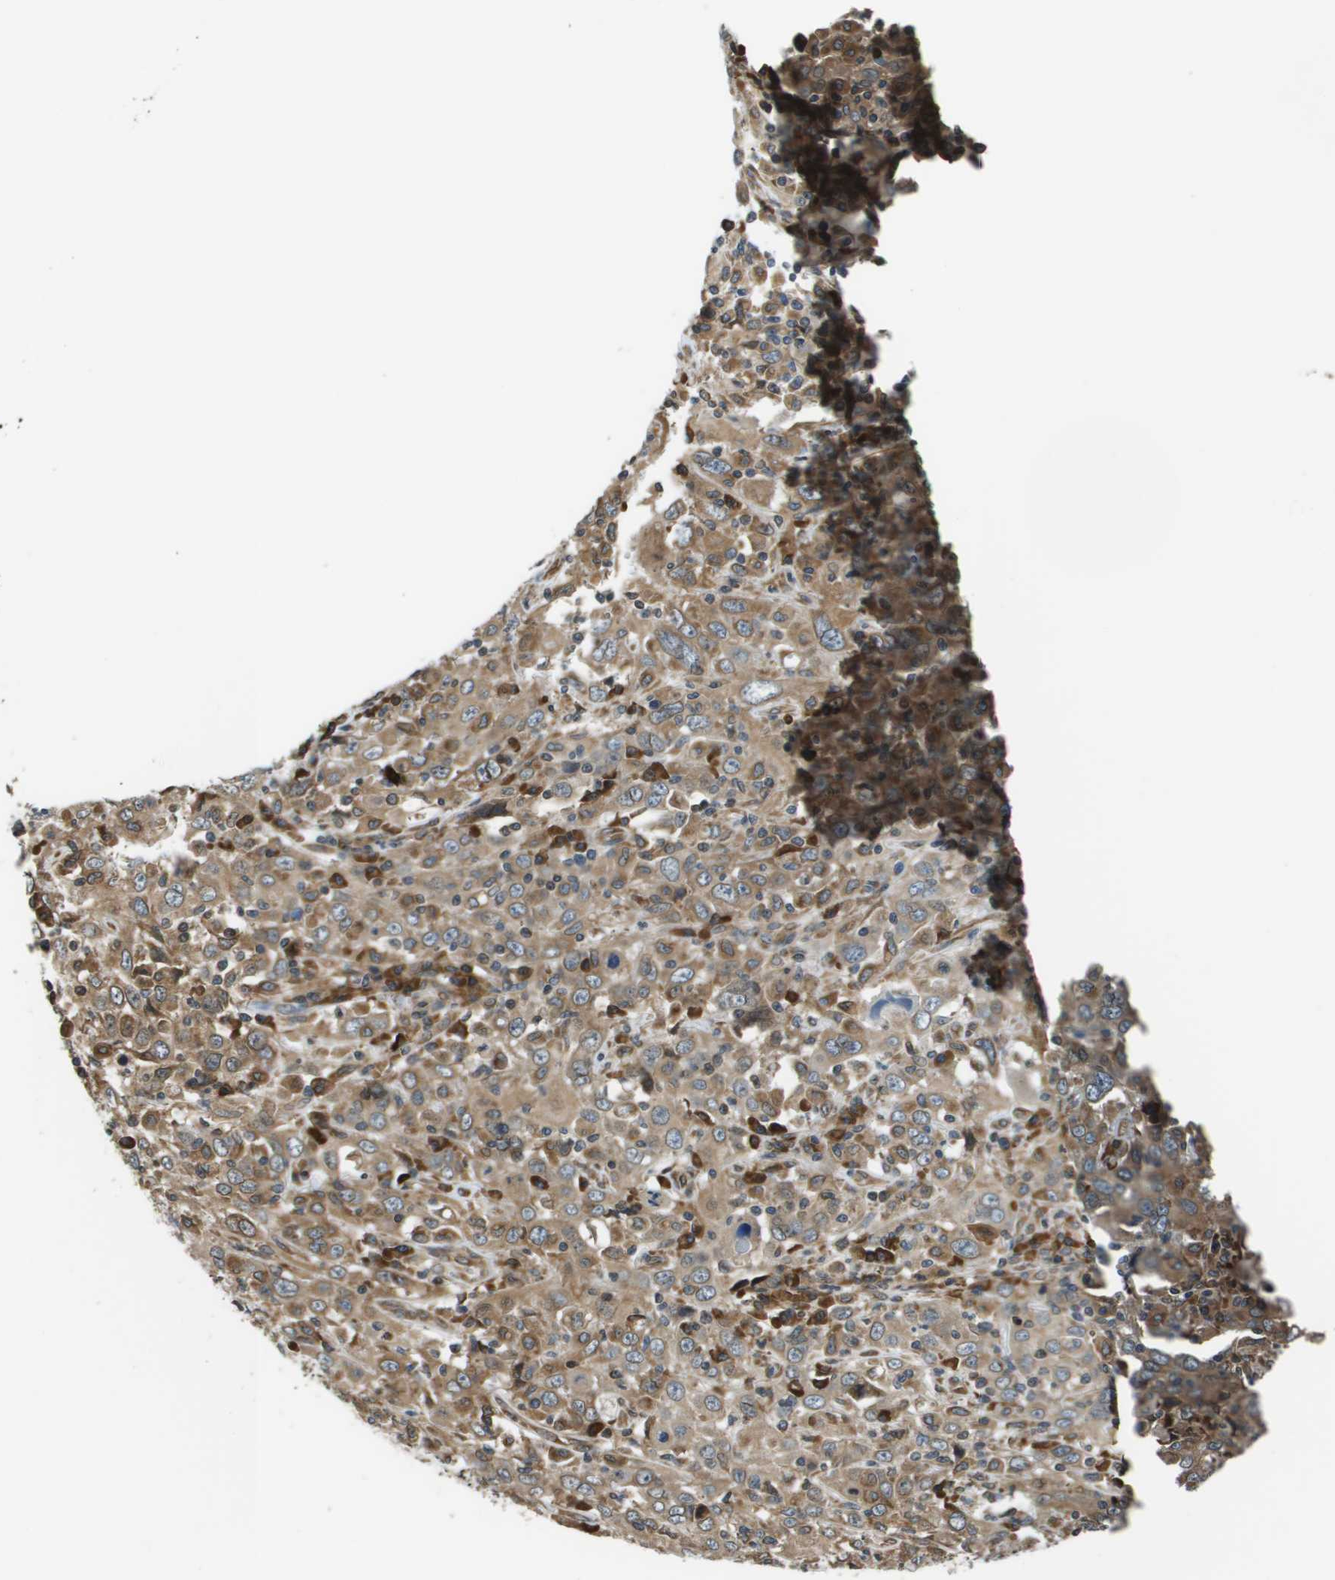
{"staining": {"intensity": "moderate", "quantity": ">75%", "location": "cytoplasmic/membranous"}, "tissue": "cervical cancer", "cell_type": "Tumor cells", "image_type": "cancer", "snomed": [{"axis": "morphology", "description": "Squamous cell carcinoma, NOS"}, {"axis": "topography", "description": "Cervix"}], "caption": "Immunohistochemical staining of human squamous cell carcinoma (cervical) demonstrates medium levels of moderate cytoplasmic/membranous protein positivity in about >75% of tumor cells.", "gene": "SEC62", "patient": {"sex": "female", "age": 46}}